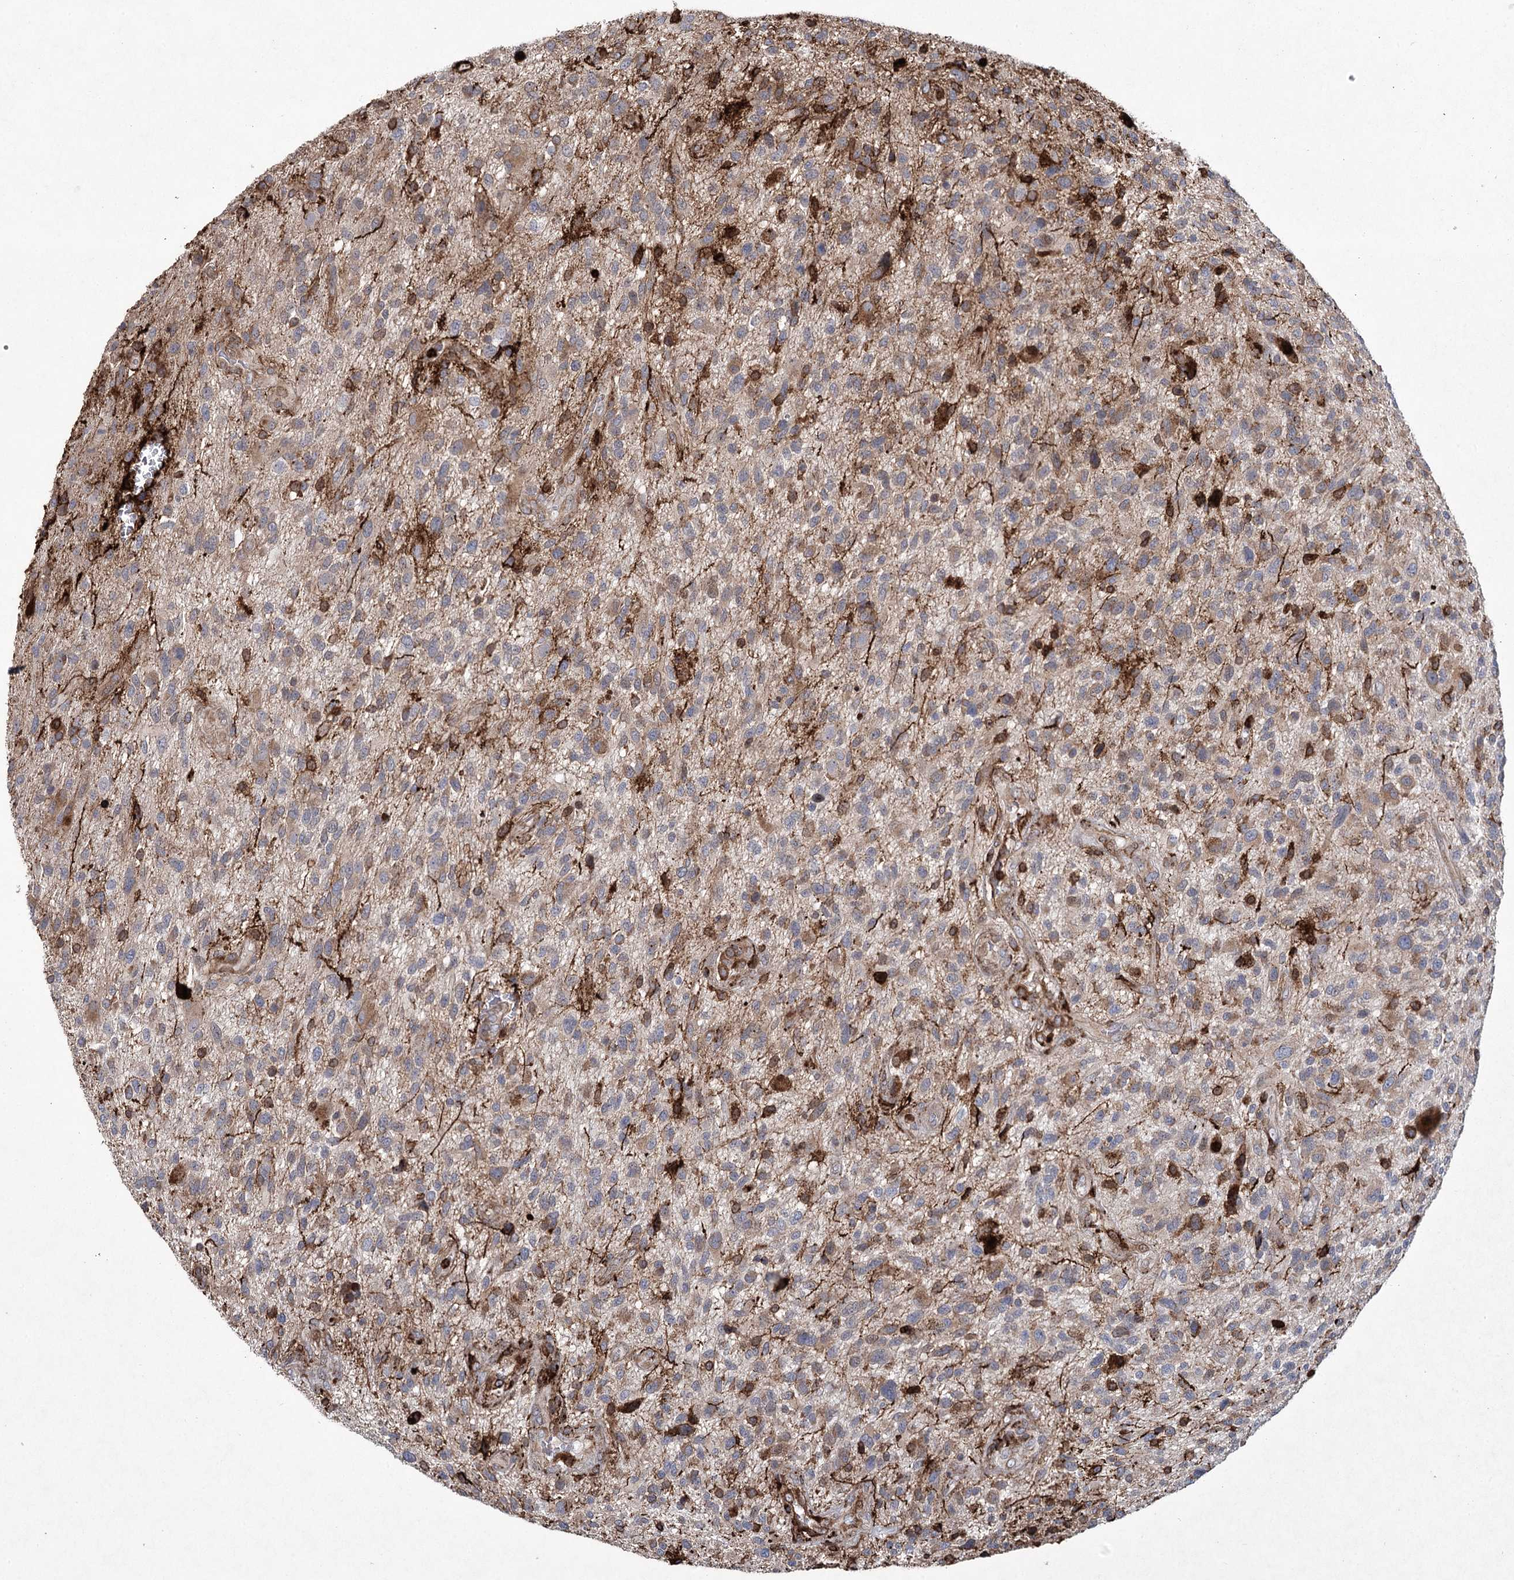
{"staining": {"intensity": "strong", "quantity": "25%-75%", "location": "cytoplasmic/membranous"}, "tissue": "glioma", "cell_type": "Tumor cells", "image_type": "cancer", "snomed": [{"axis": "morphology", "description": "Glioma, malignant, High grade"}, {"axis": "topography", "description": "Brain"}], "caption": "A high-resolution histopathology image shows immunohistochemistry (IHC) staining of glioma, which shows strong cytoplasmic/membranous positivity in about 25%-75% of tumor cells.", "gene": "DCUN1D4", "patient": {"sex": "male", "age": 47}}